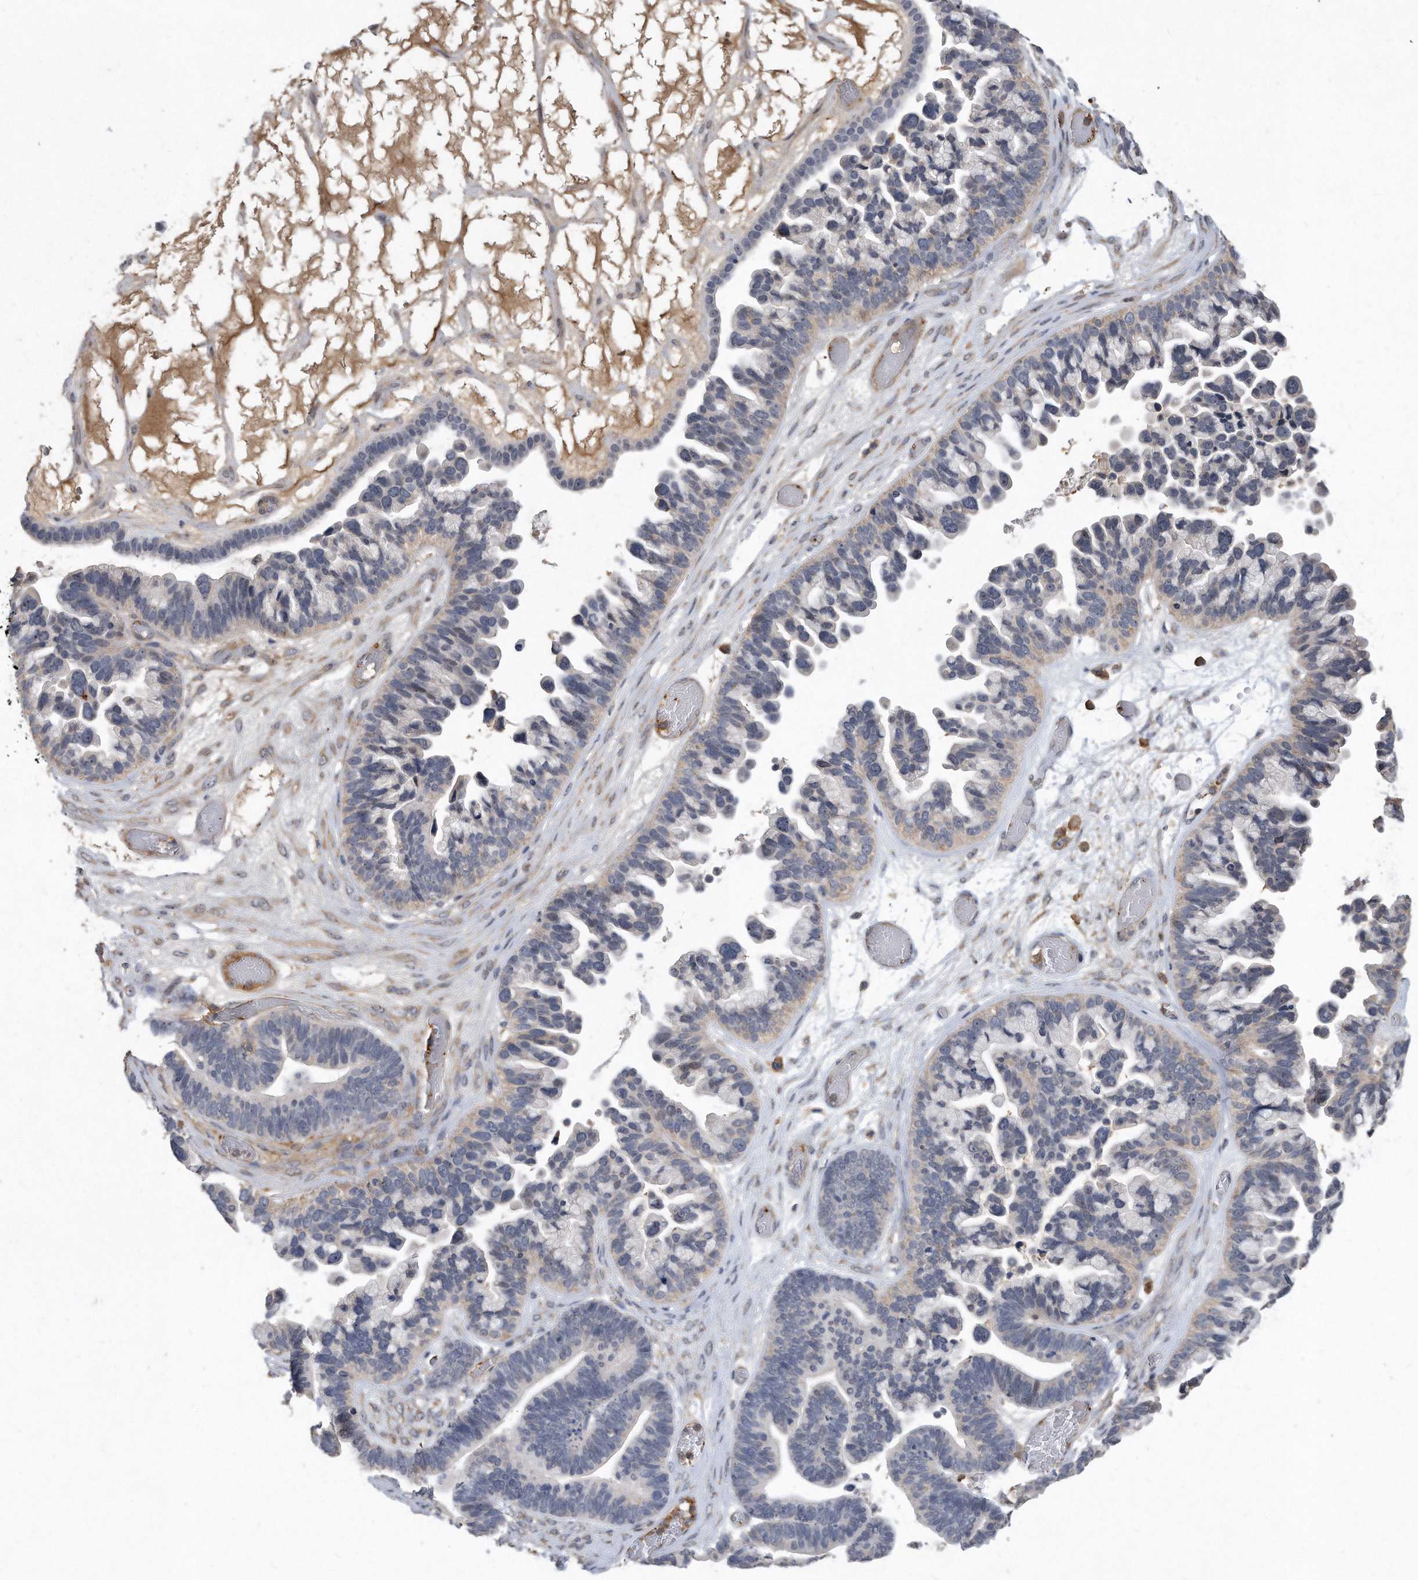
{"staining": {"intensity": "negative", "quantity": "none", "location": "none"}, "tissue": "ovarian cancer", "cell_type": "Tumor cells", "image_type": "cancer", "snomed": [{"axis": "morphology", "description": "Cystadenocarcinoma, serous, NOS"}, {"axis": "topography", "description": "Ovary"}], "caption": "A high-resolution micrograph shows IHC staining of serous cystadenocarcinoma (ovarian), which shows no significant expression in tumor cells.", "gene": "PGBD2", "patient": {"sex": "female", "age": 56}}